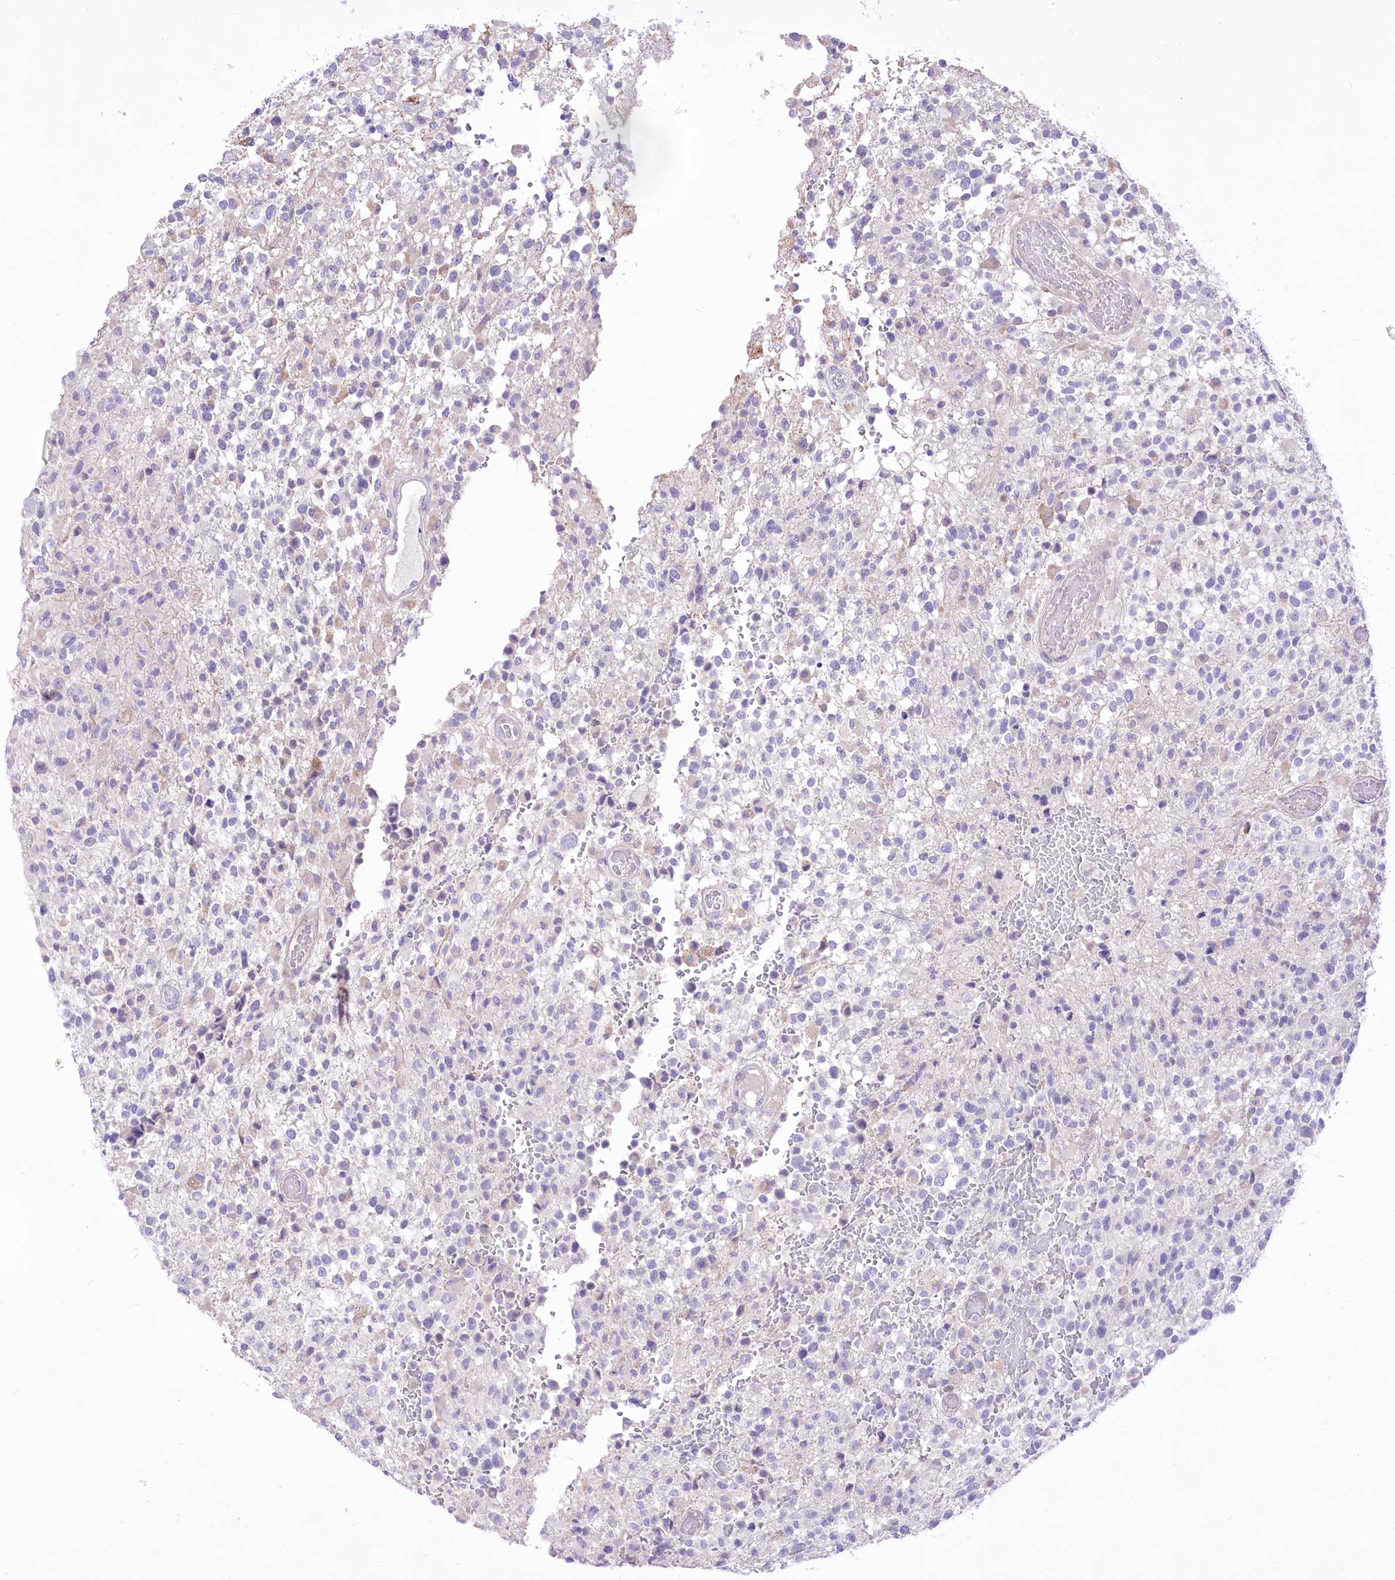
{"staining": {"intensity": "negative", "quantity": "none", "location": "none"}, "tissue": "glioma", "cell_type": "Tumor cells", "image_type": "cancer", "snomed": [{"axis": "morphology", "description": "Glioma, malignant, High grade"}, {"axis": "morphology", "description": "Glioblastoma, NOS"}, {"axis": "topography", "description": "Brain"}], "caption": "Malignant glioma (high-grade) was stained to show a protein in brown. There is no significant staining in tumor cells.", "gene": "HELT", "patient": {"sex": "male", "age": 60}}